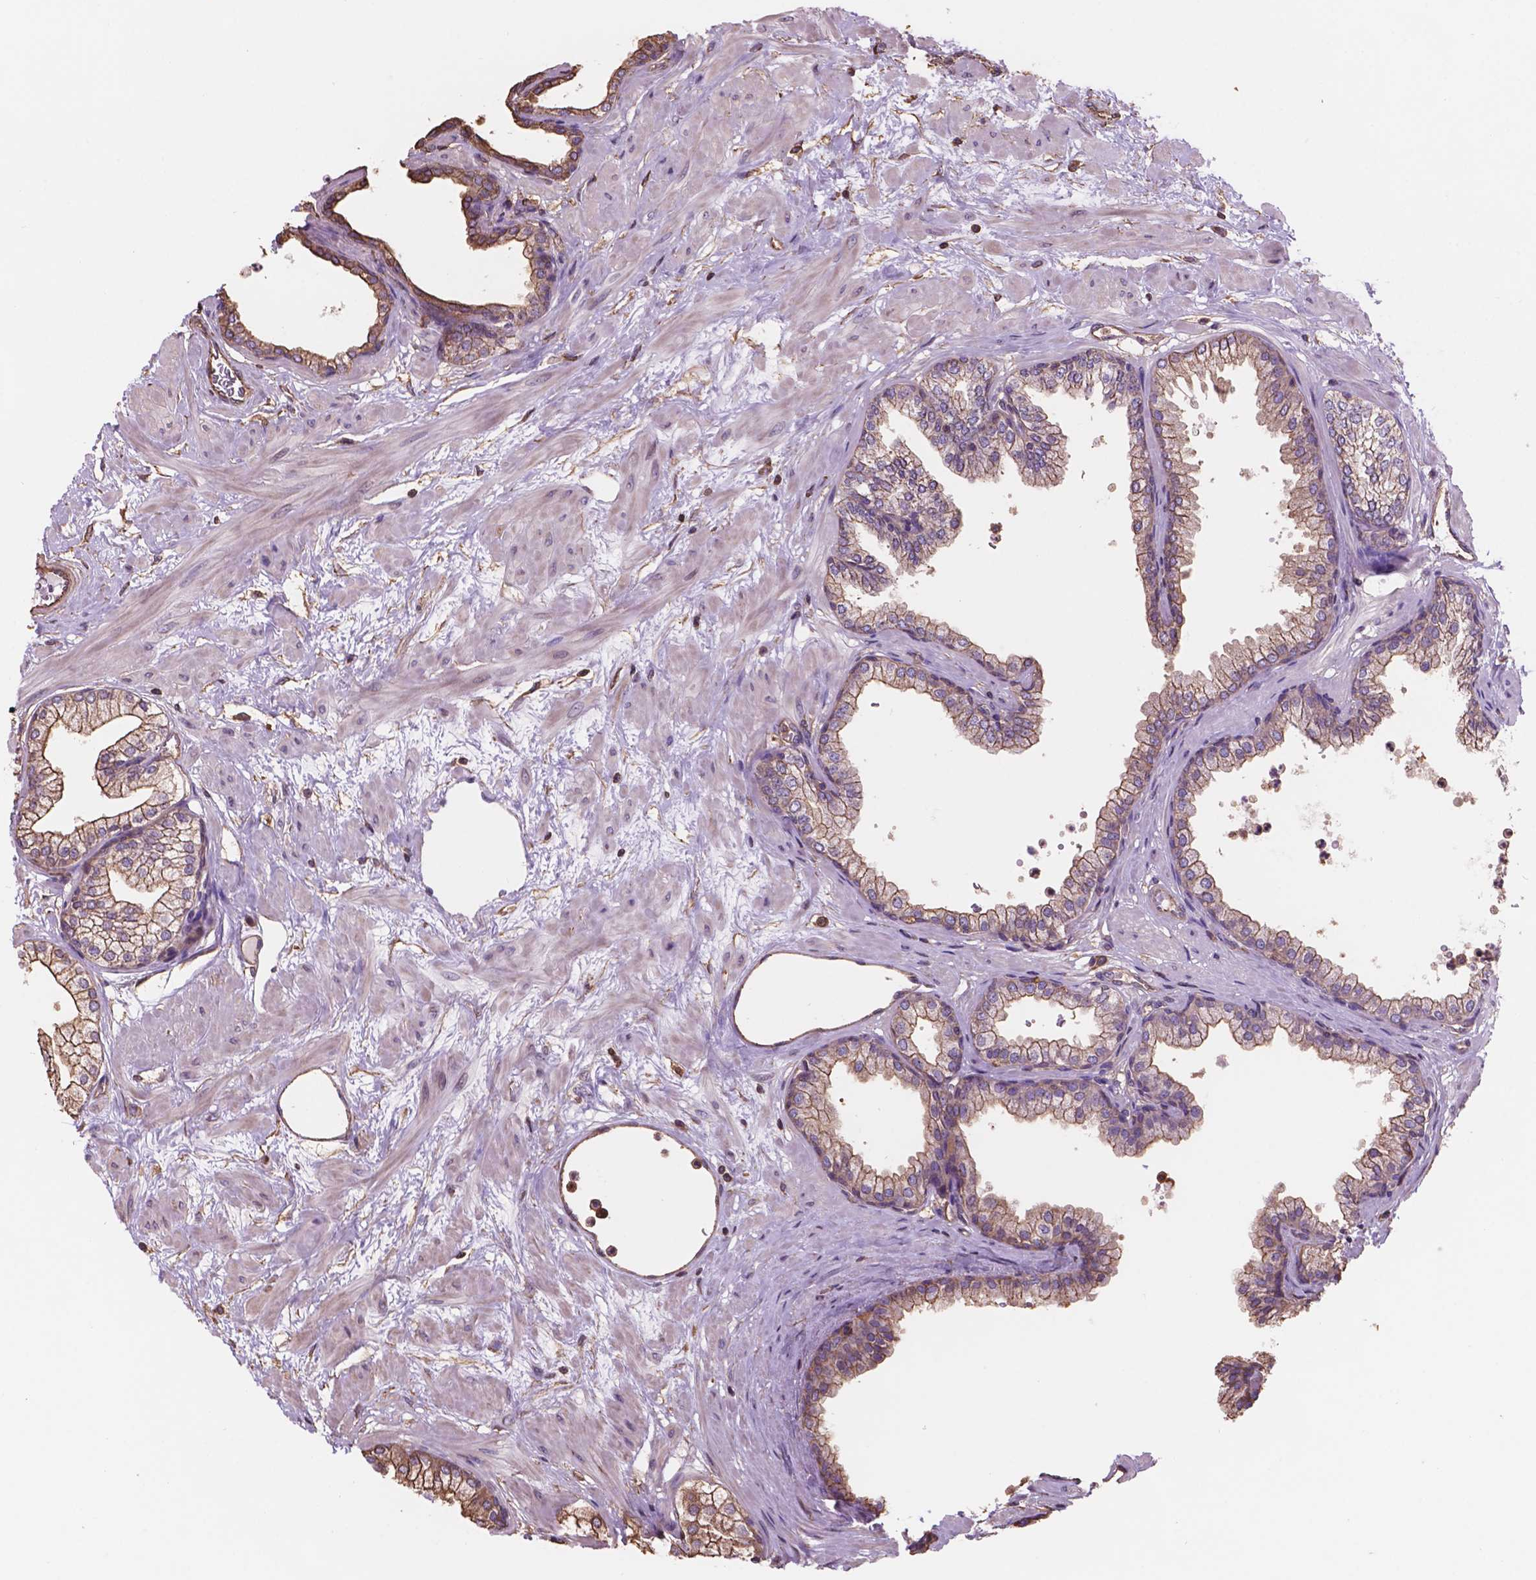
{"staining": {"intensity": "moderate", "quantity": ">75%", "location": "cytoplasmic/membranous"}, "tissue": "prostate", "cell_type": "Glandular cells", "image_type": "normal", "snomed": [{"axis": "morphology", "description": "Normal tissue, NOS"}, {"axis": "topography", "description": "Prostate"}], "caption": "Immunohistochemical staining of benign human prostate shows >75% levels of moderate cytoplasmic/membranous protein expression in approximately >75% of glandular cells.", "gene": "NIPA2", "patient": {"sex": "male", "age": 37}}